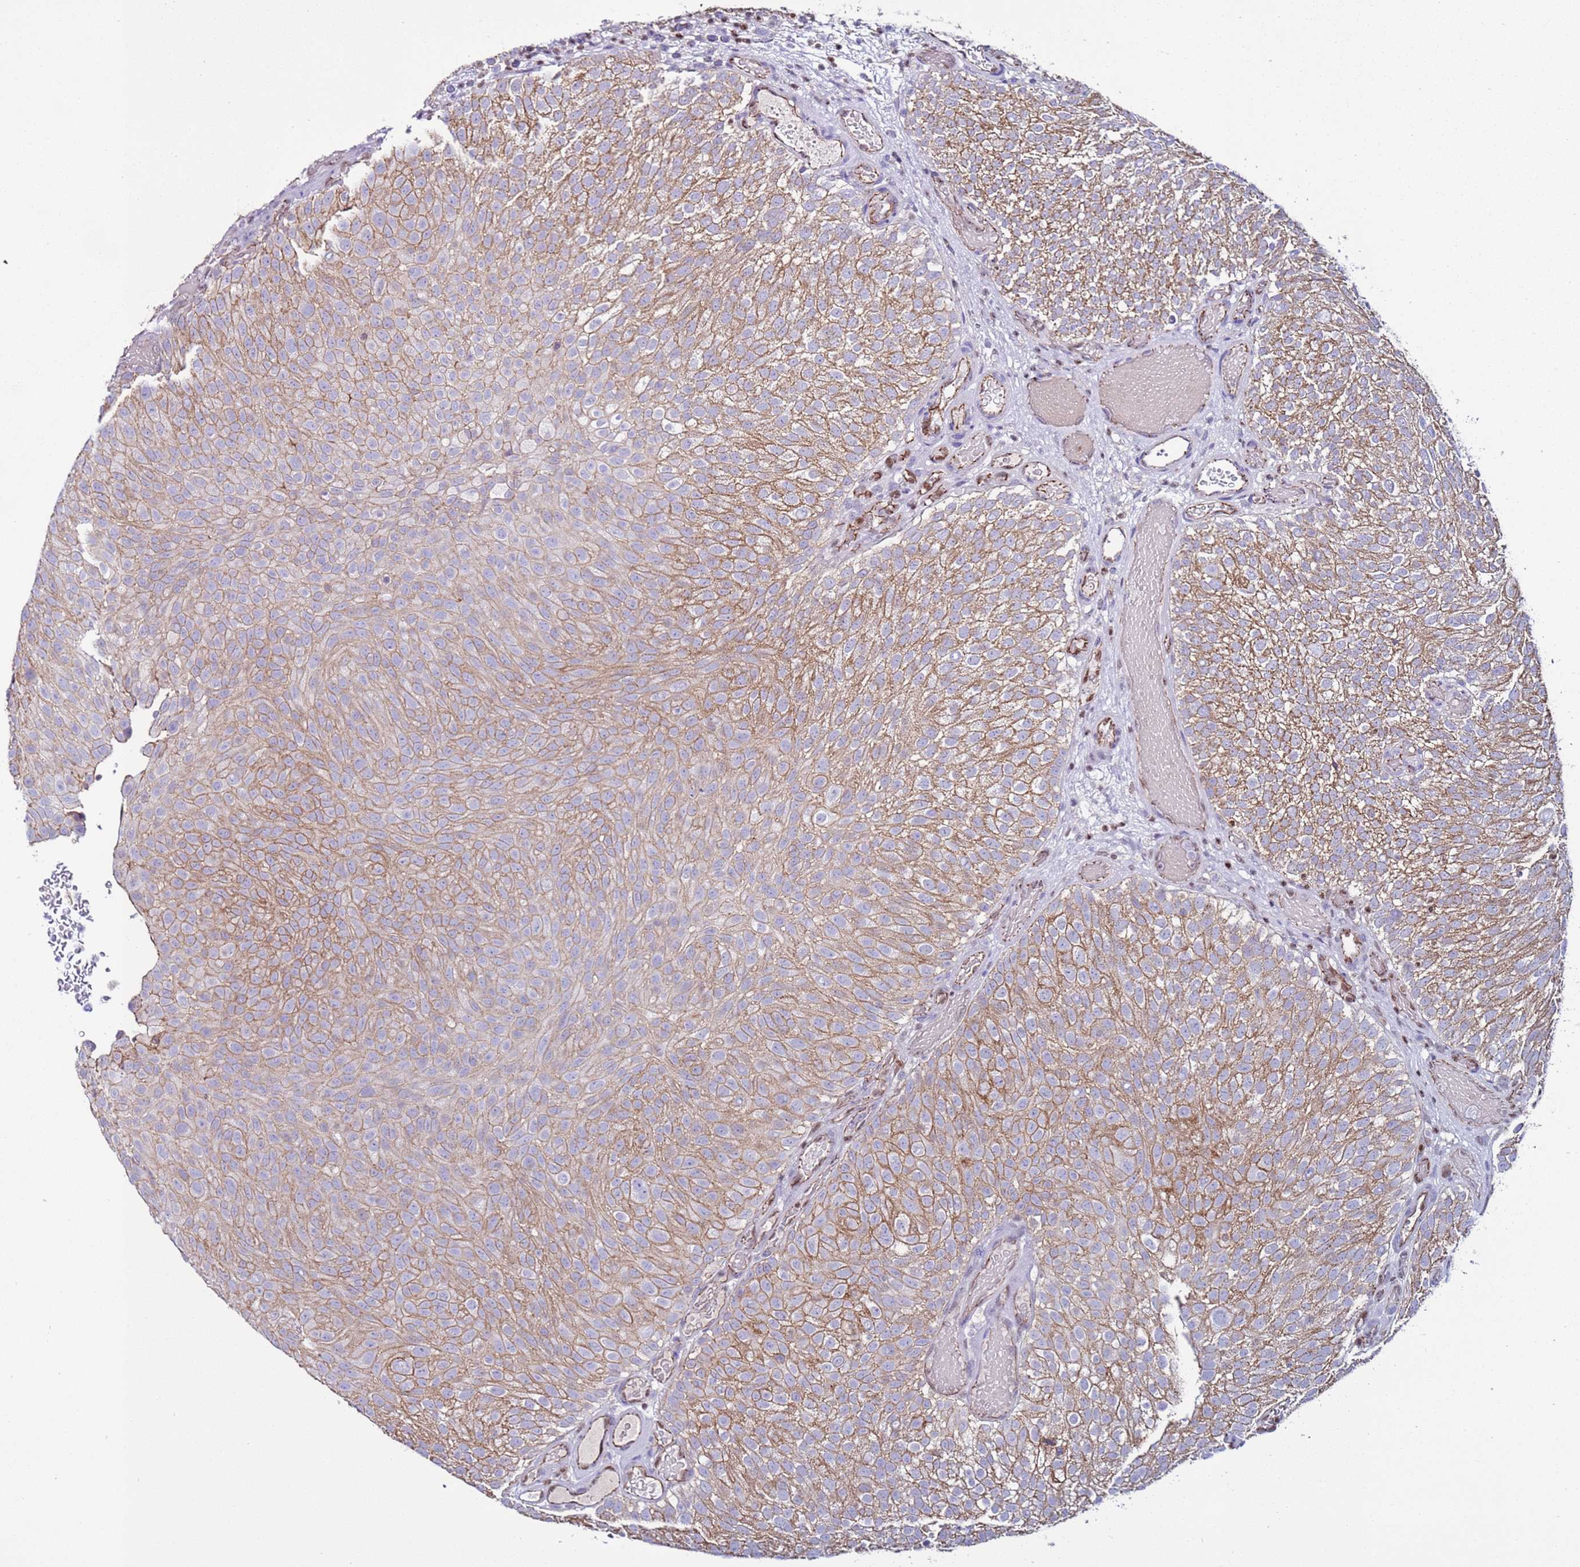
{"staining": {"intensity": "moderate", "quantity": "25%-75%", "location": "cytoplasmic/membranous"}, "tissue": "urothelial cancer", "cell_type": "Tumor cells", "image_type": "cancer", "snomed": [{"axis": "morphology", "description": "Urothelial carcinoma, Low grade"}, {"axis": "topography", "description": "Urinary bladder"}], "caption": "An immunohistochemistry image of neoplastic tissue is shown. Protein staining in brown shows moderate cytoplasmic/membranous positivity in urothelial cancer within tumor cells.", "gene": "TENM3", "patient": {"sex": "male", "age": 78}}